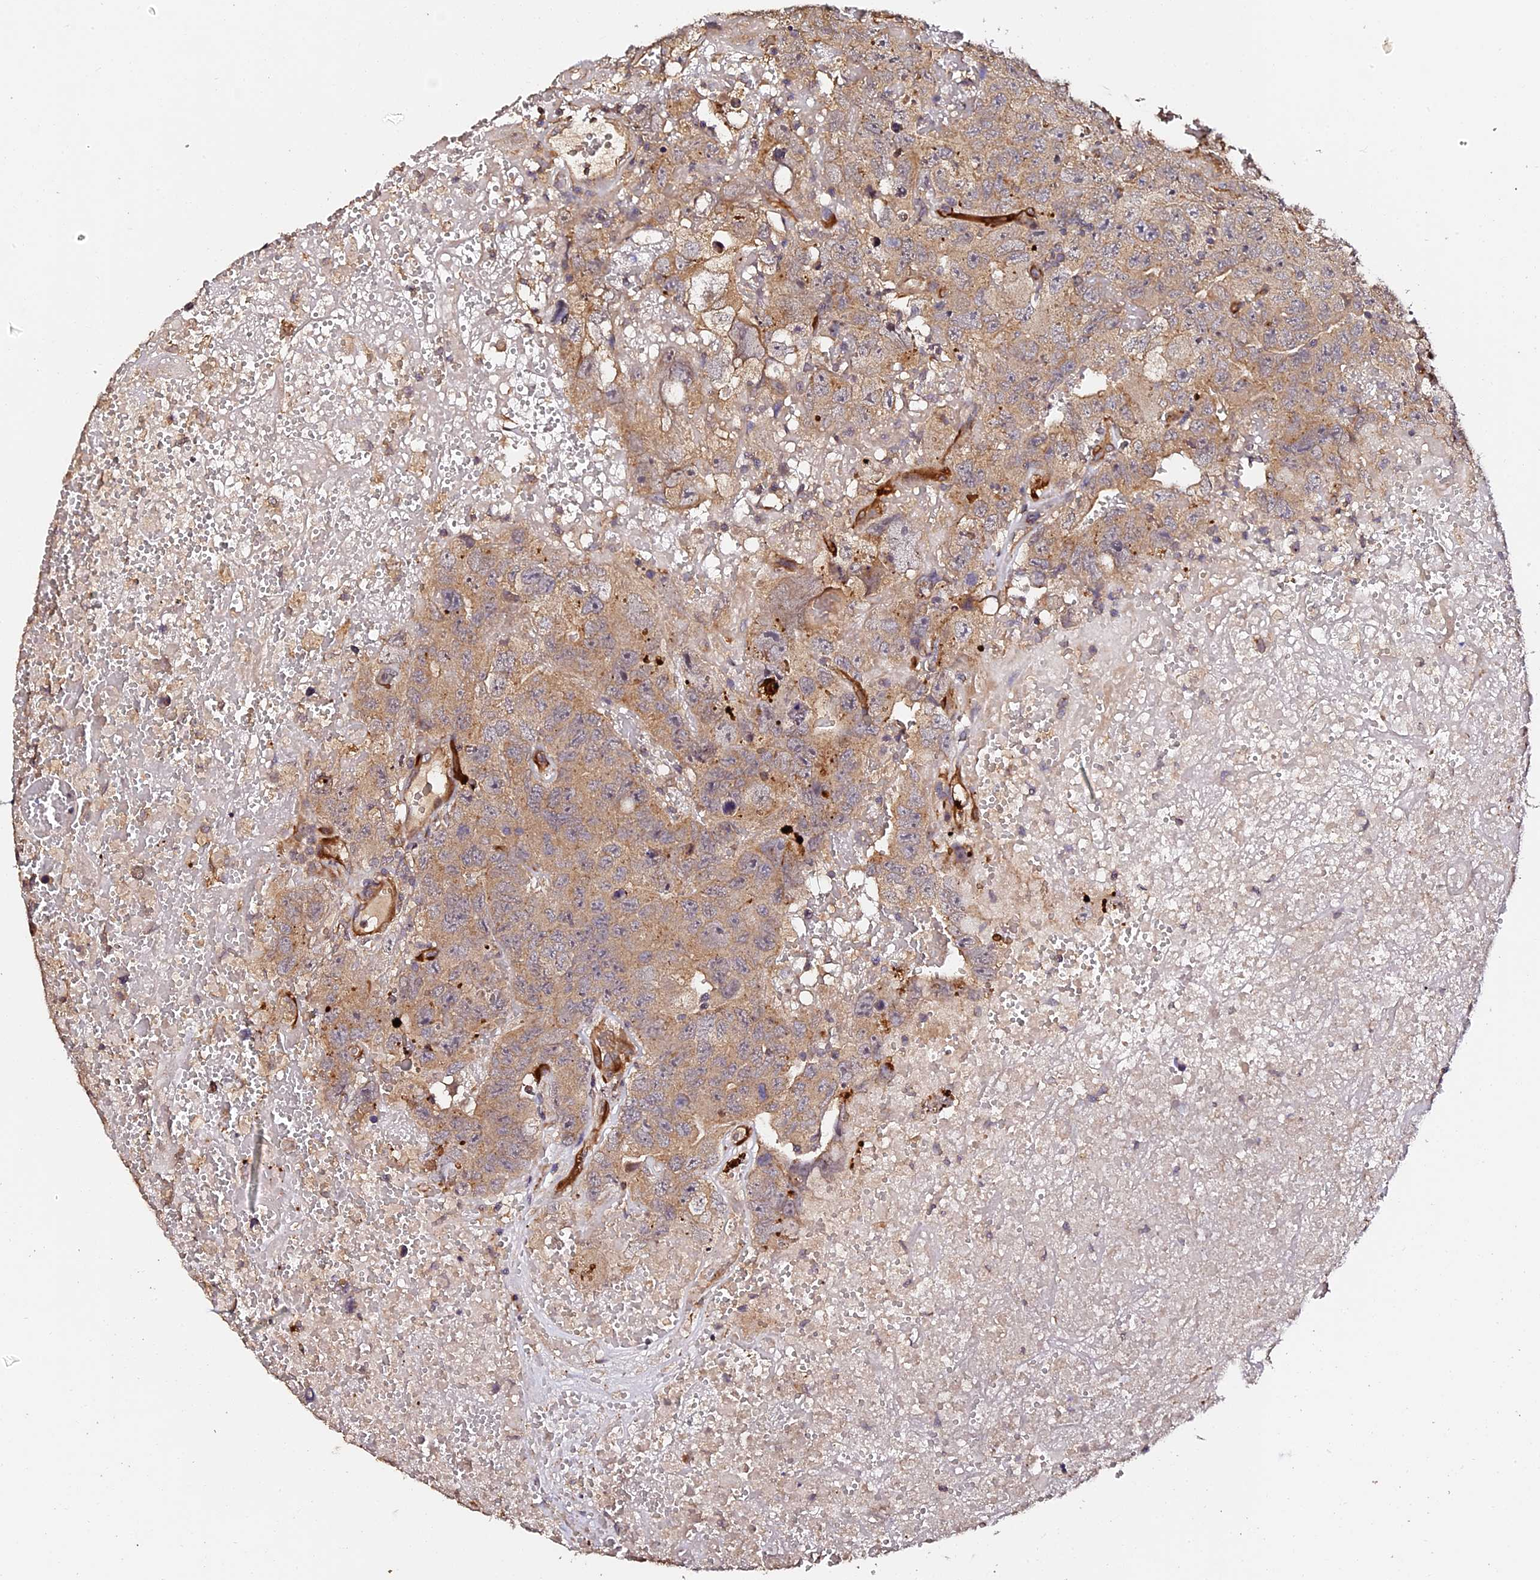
{"staining": {"intensity": "weak", "quantity": ">75%", "location": "cytoplasmic/membranous"}, "tissue": "testis cancer", "cell_type": "Tumor cells", "image_type": "cancer", "snomed": [{"axis": "morphology", "description": "Carcinoma, Embryonal, NOS"}, {"axis": "topography", "description": "Testis"}], "caption": "Immunohistochemical staining of testis cancer (embryonal carcinoma) reveals weak cytoplasmic/membranous protein staining in approximately >75% of tumor cells. (DAB (3,3'-diaminobenzidine) IHC, brown staining for protein, blue staining for nuclei).", "gene": "TDO2", "patient": {"sex": "male", "age": 45}}